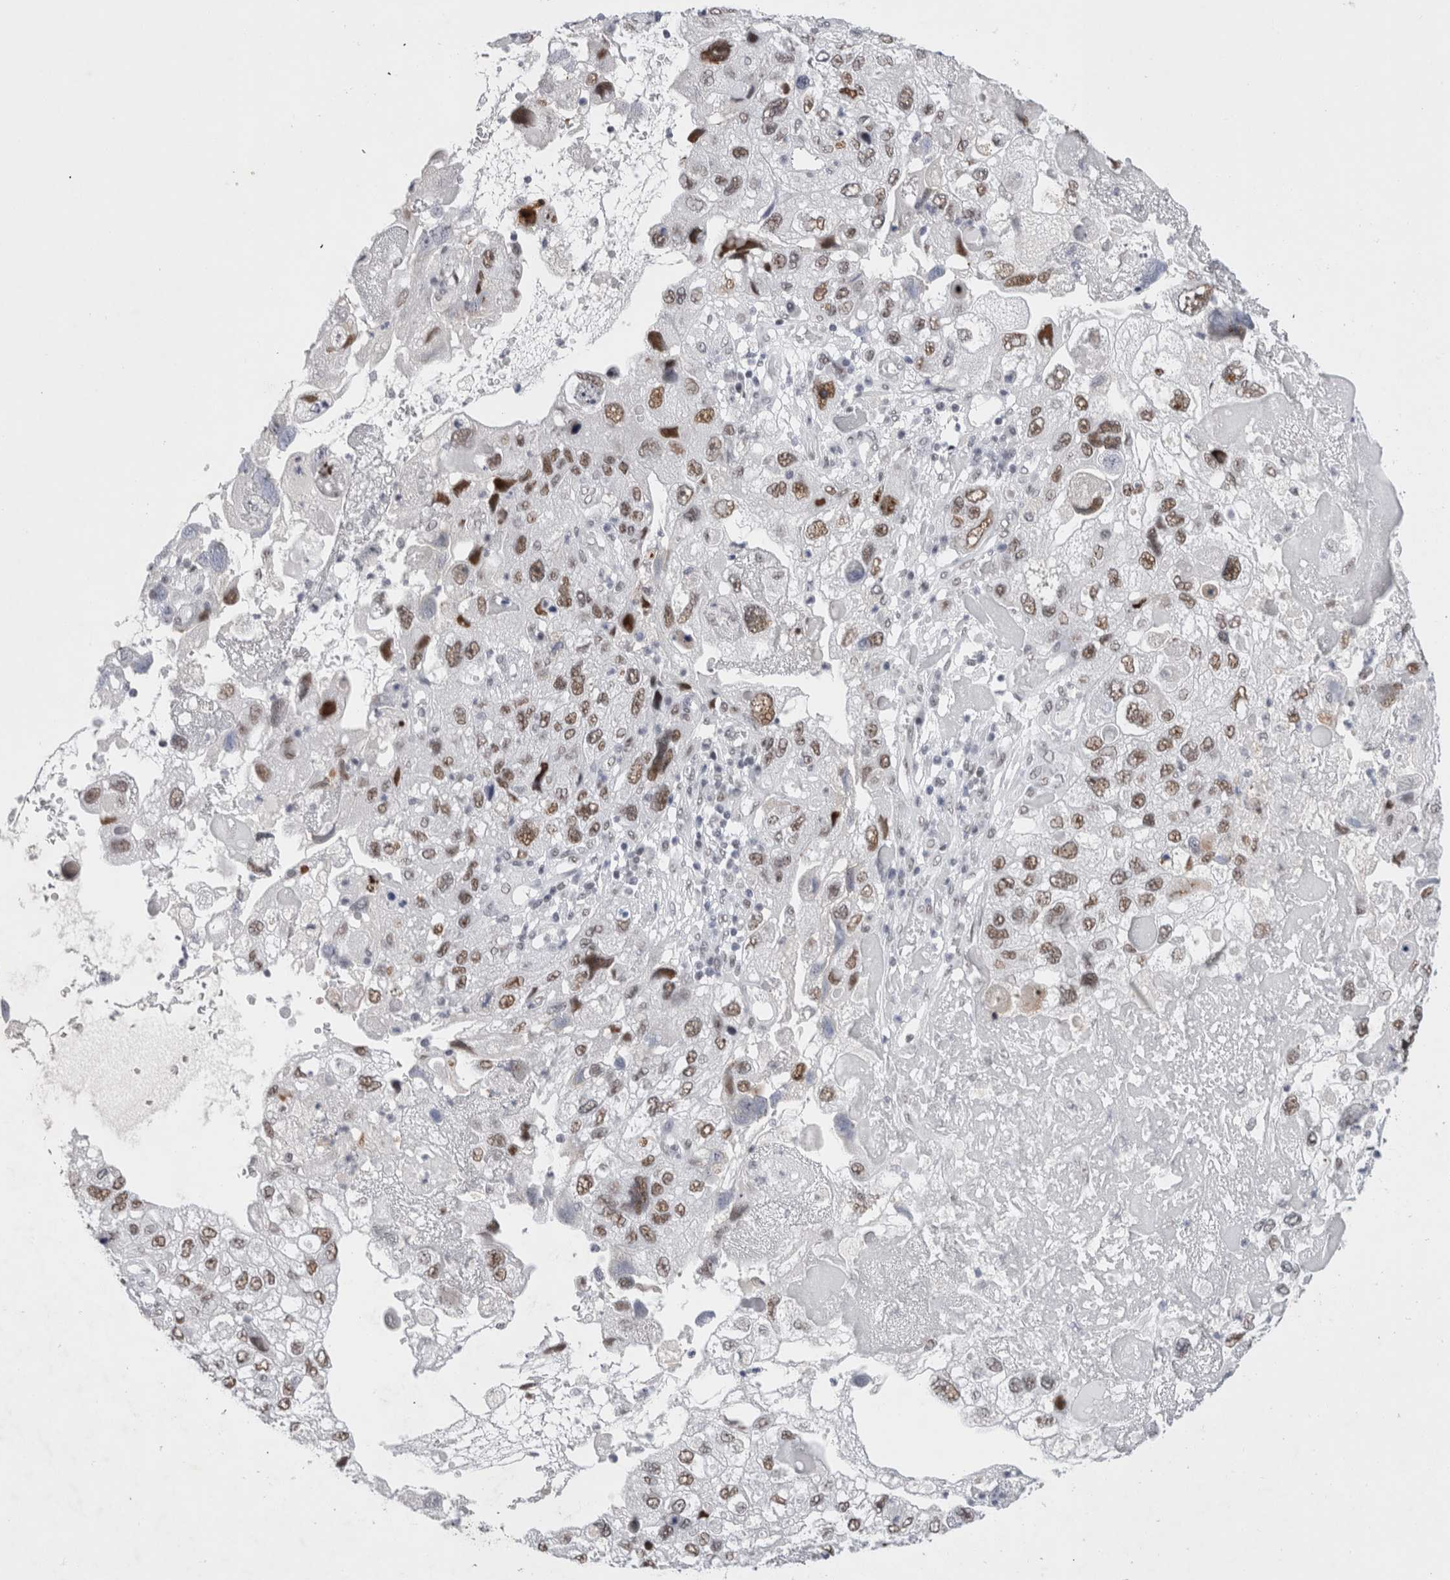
{"staining": {"intensity": "moderate", "quantity": ">75%", "location": "nuclear"}, "tissue": "endometrial cancer", "cell_type": "Tumor cells", "image_type": "cancer", "snomed": [{"axis": "morphology", "description": "Adenocarcinoma, NOS"}, {"axis": "topography", "description": "Endometrium"}], "caption": "Immunohistochemistry staining of endometrial cancer (adenocarcinoma), which displays medium levels of moderate nuclear positivity in approximately >75% of tumor cells indicating moderate nuclear protein expression. The staining was performed using DAB (3,3'-diaminobenzidine) (brown) for protein detection and nuclei were counterstained in hematoxylin (blue).", "gene": "COPS7A", "patient": {"sex": "female", "age": 49}}